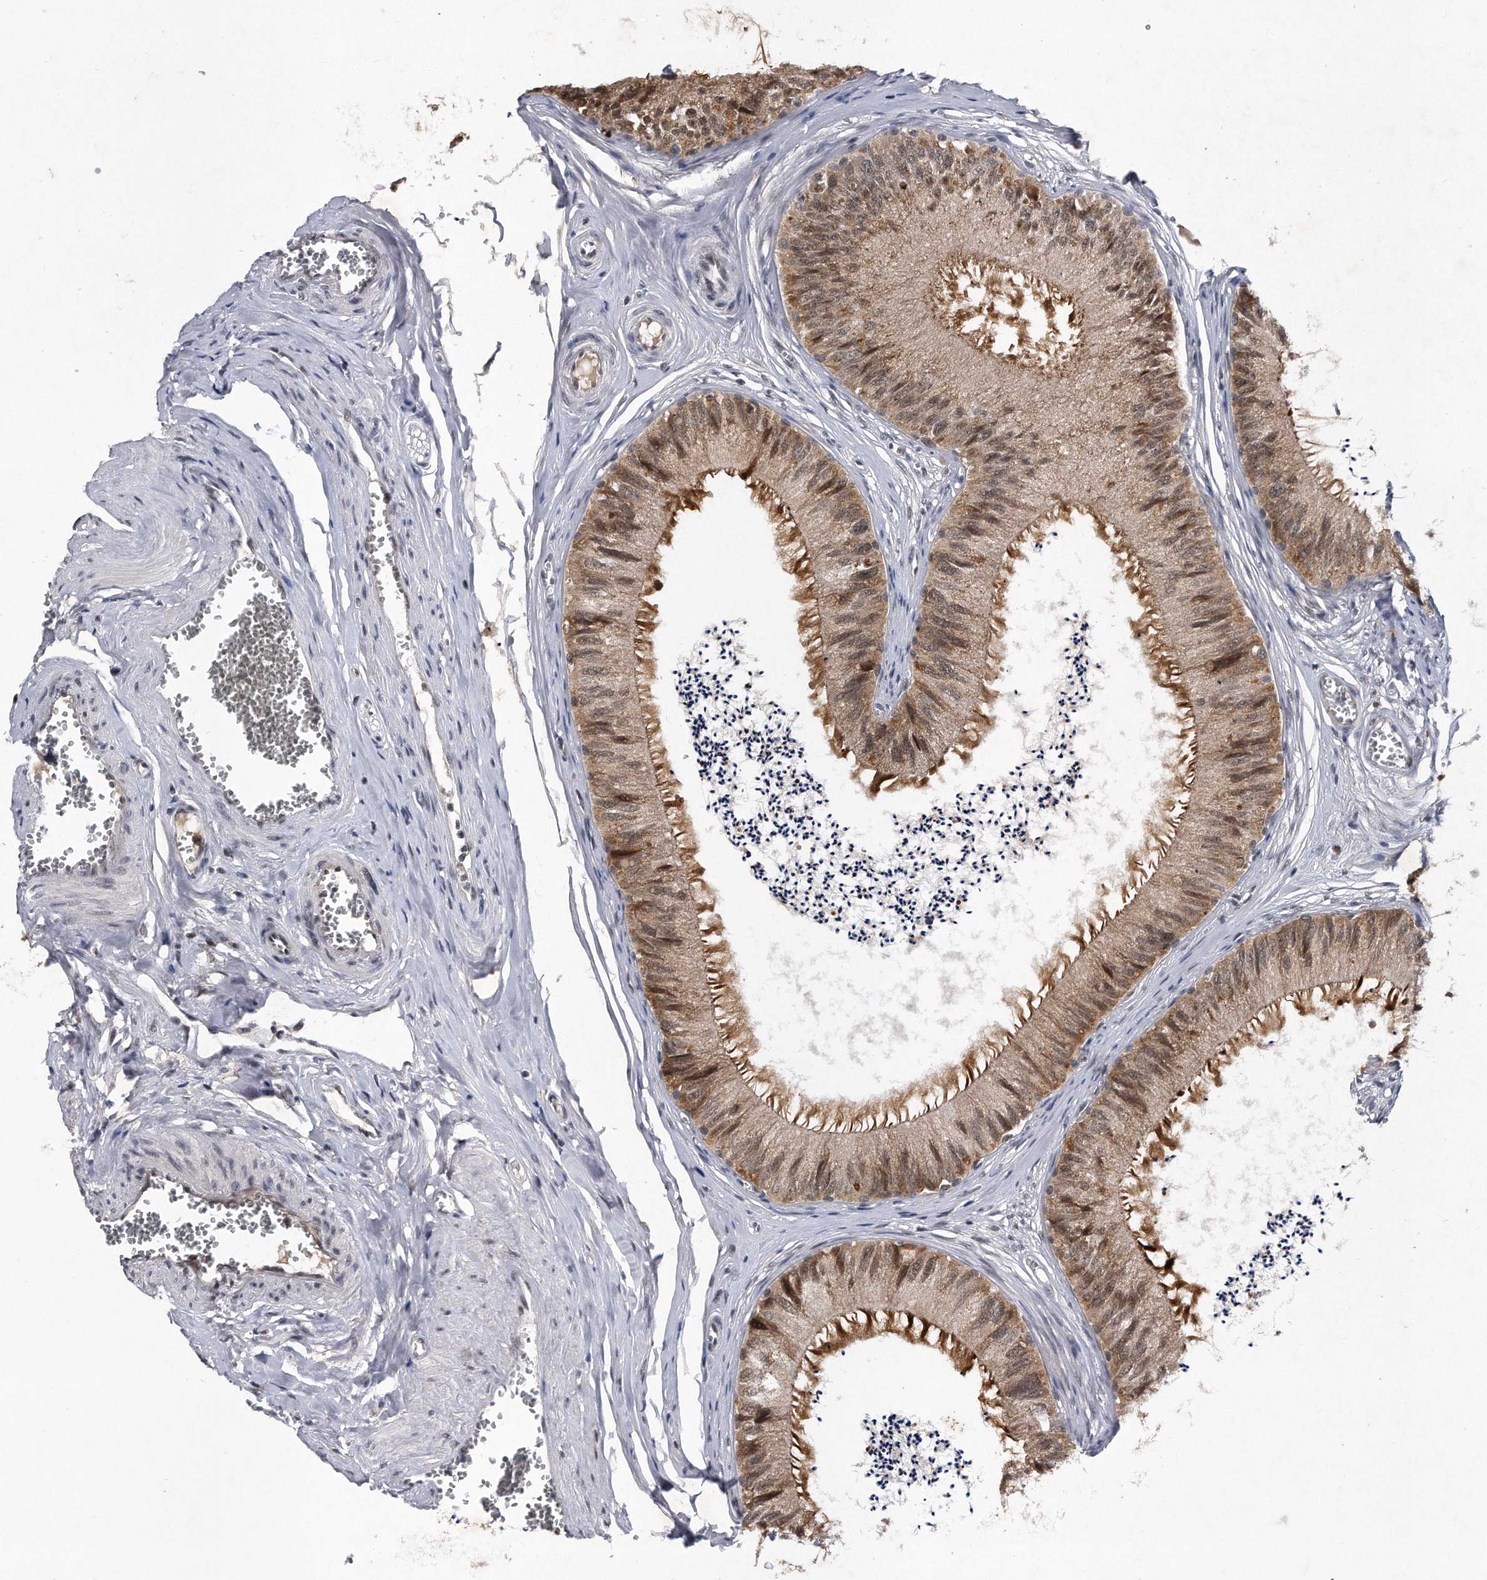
{"staining": {"intensity": "moderate", "quantity": ">75%", "location": "cytoplasmic/membranous,nuclear"}, "tissue": "epididymis", "cell_type": "Glandular cells", "image_type": "normal", "snomed": [{"axis": "morphology", "description": "Normal tissue, NOS"}, {"axis": "topography", "description": "Epididymis"}], "caption": "Epididymis stained with a brown dye demonstrates moderate cytoplasmic/membranous,nuclear positive expression in approximately >75% of glandular cells.", "gene": "VIRMA", "patient": {"sex": "male", "age": 79}}